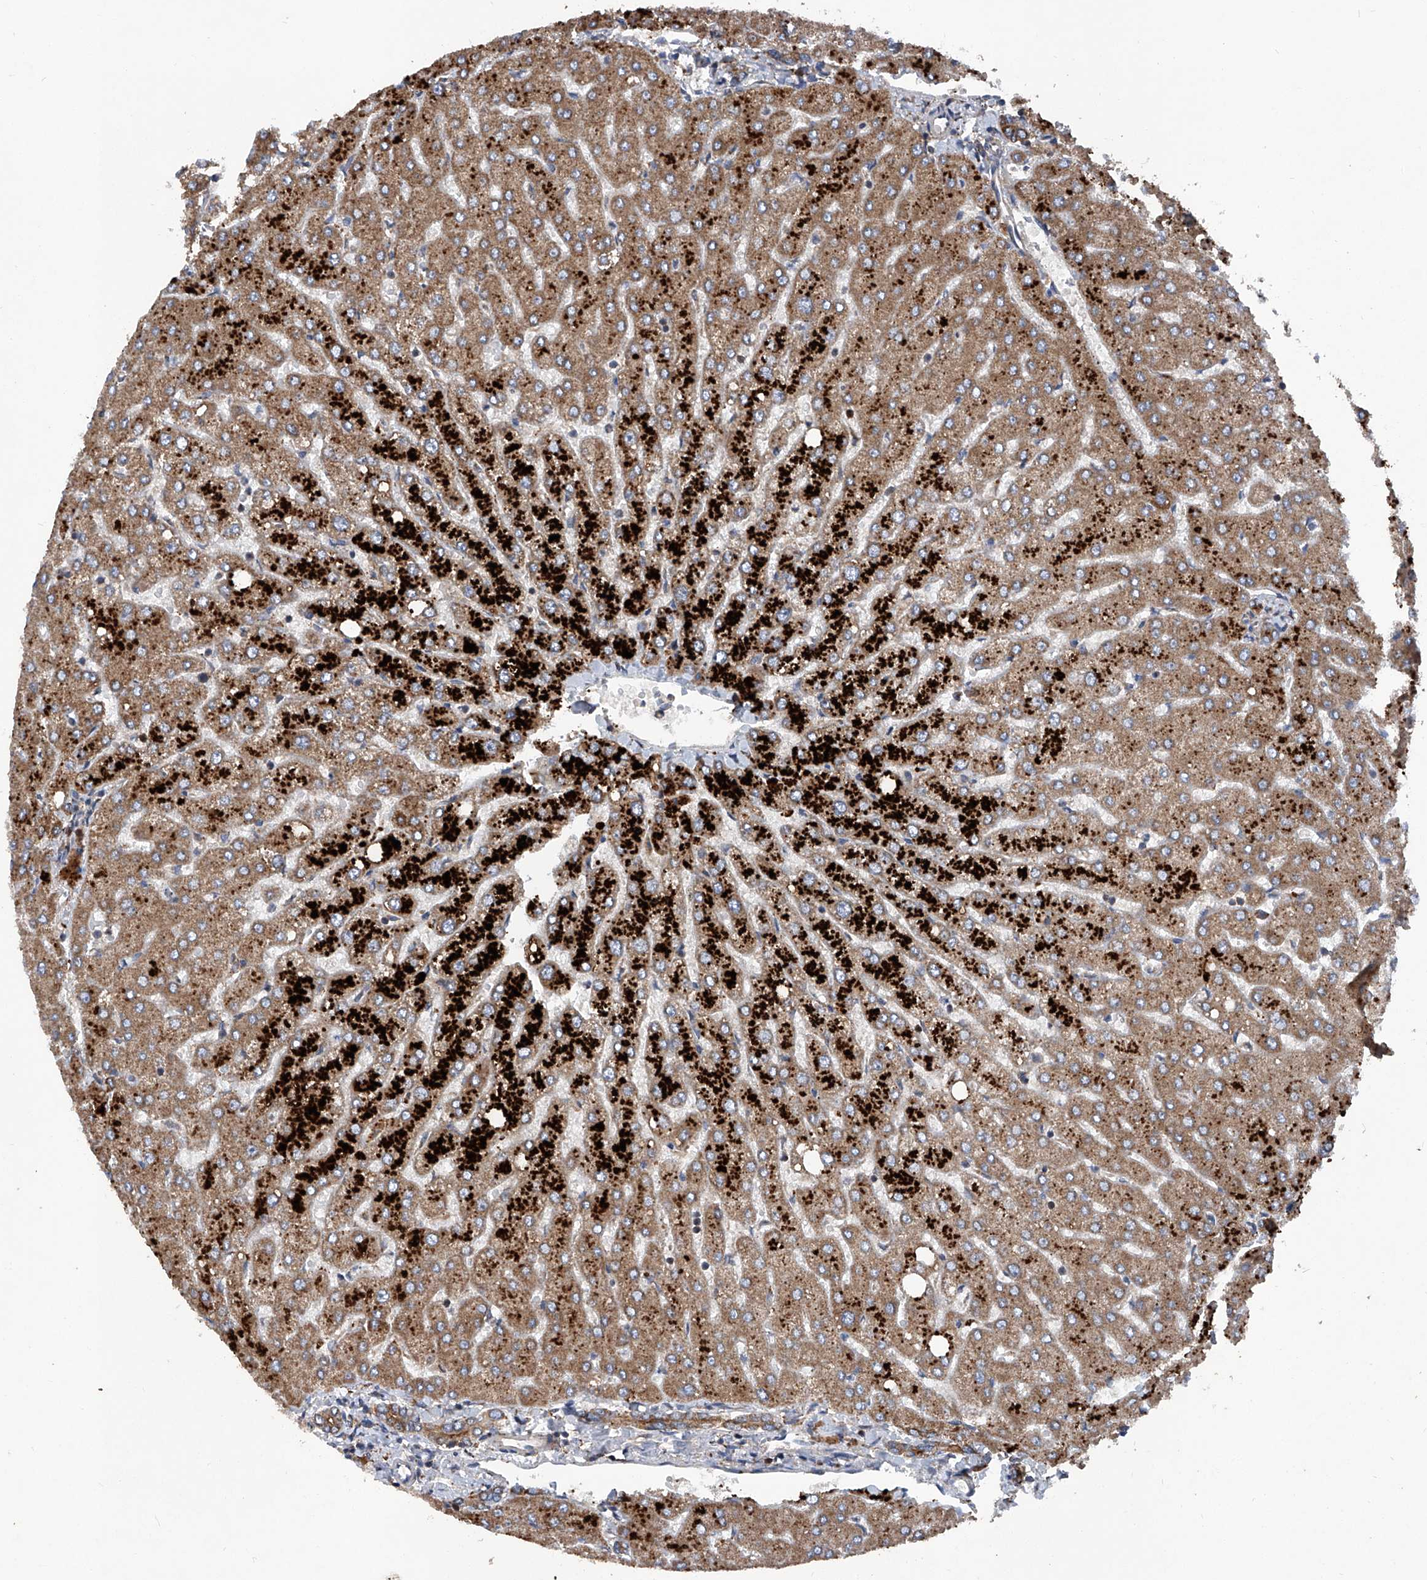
{"staining": {"intensity": "moderate", "quantity": ">75%", "location": "cytoplasmic/membranous"}, "tissue": "liver", "cell_type": "Cholangiocytes", "image_type": "normal", "snomed": [{"axis": "morphology", "description": "Normal tissue, NOS"}, {"axis": "topography", "description": "Liver"}], "caption": "An immunohistochemistry (IHC) image of normal tissue is shown. Protein staining in brown labels moderate cytoplasmic/membranous positivity in liver within cholangiocytes. (Stains: DAB in brown, nuclei in blue, Microscopy: brightfield microscopy at high magnification).", "gene": "ASCC3", "patient": {"sex": "female", "age": 54}}